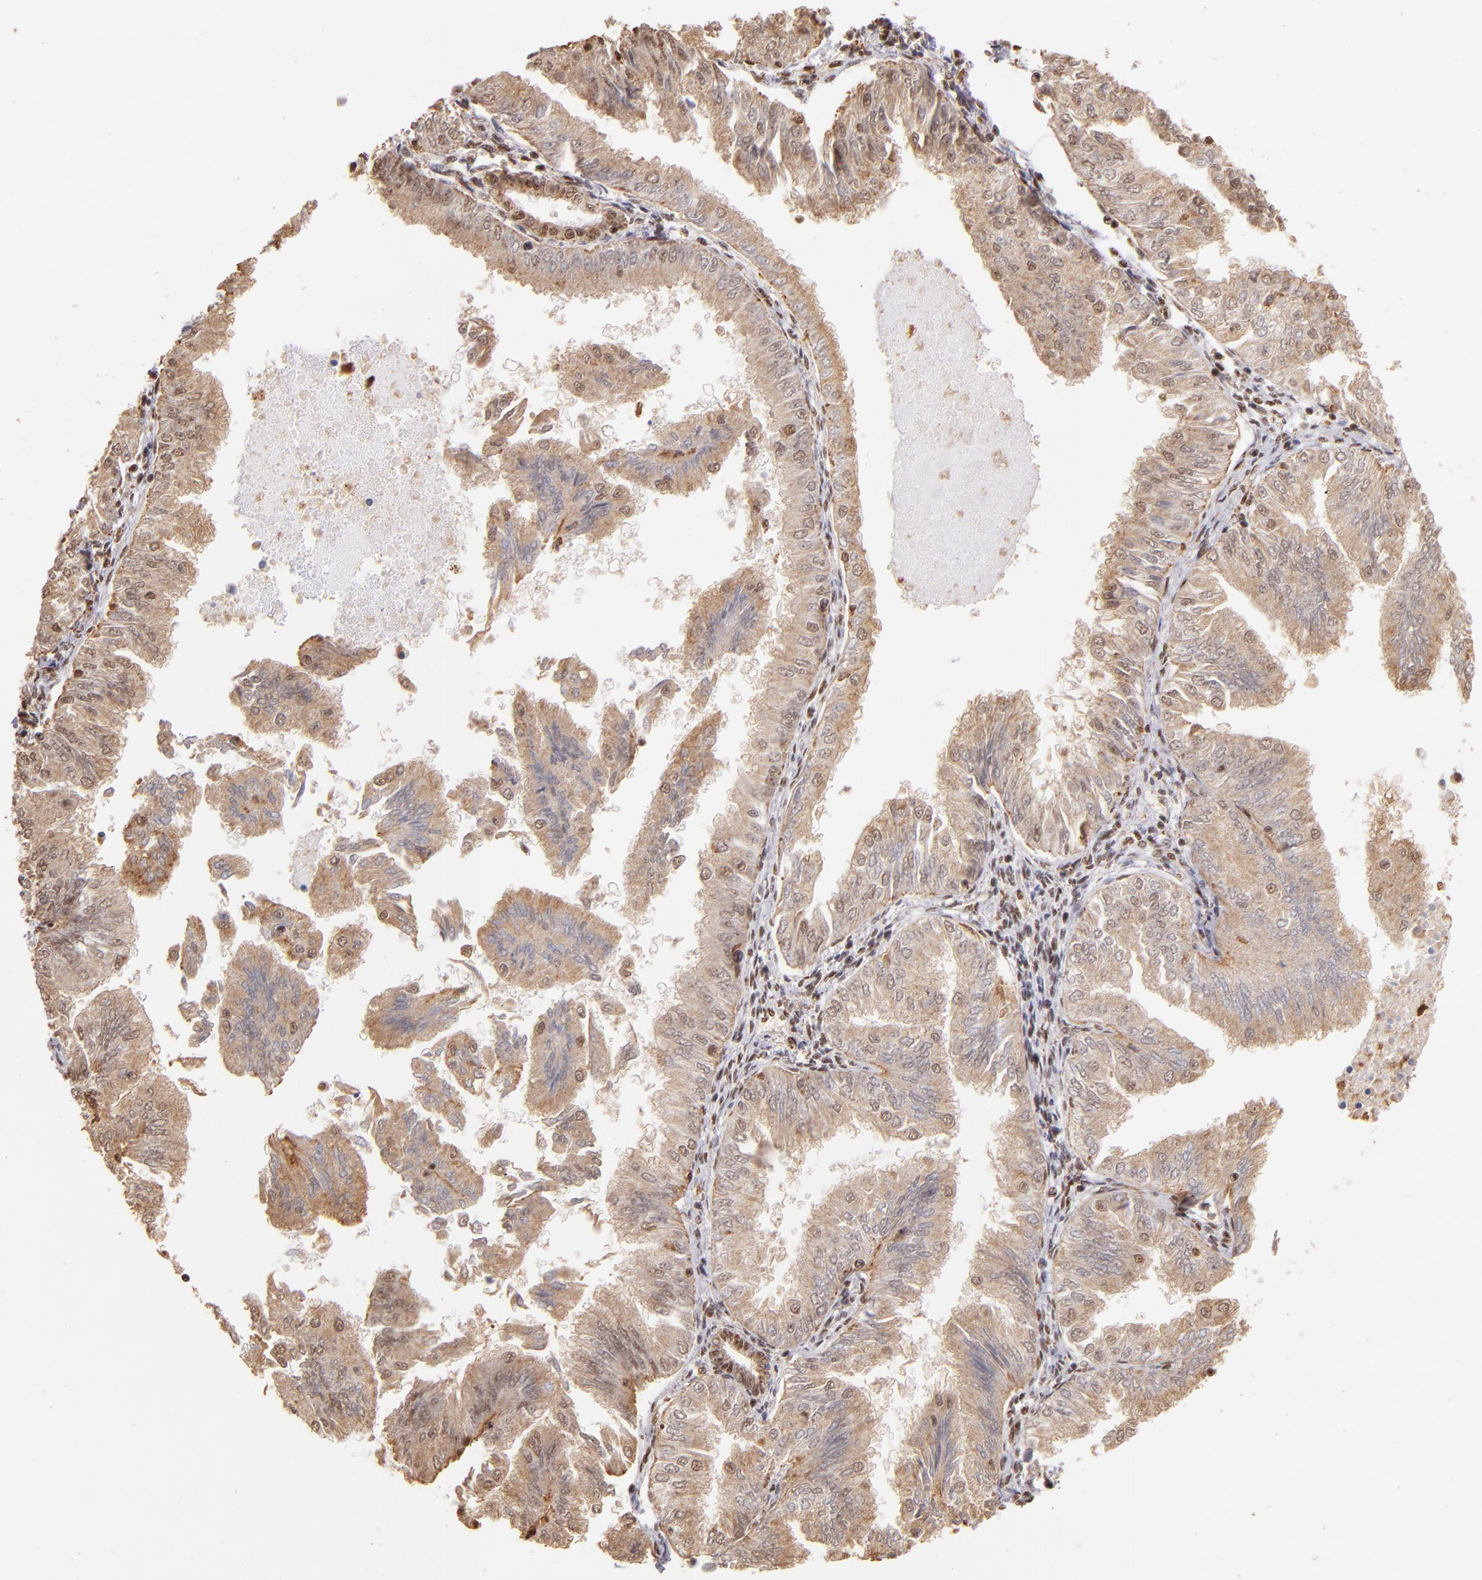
{"staining": {"intensity": "moderate", "quantity": ">75%", "location": "cytoplasmic/membranous"}, "tissue": "endometrial cancer", "cell_type": "Tumor cells", "image_type": "cancer", "snomed": [{"axis": "morphology", "description": "Adenocarcinoma, NOS"}, {"axis": "topography", "description": "Endometrium"}], "caption": "Immunohistochemical staining of adenocarcinoma (endometrial) reveals medium levels of moderate cytoplasmic/membranous protein staining in approximately >75% of tumor cells.", "gene": "SP1", "patient": {"sex": "female", "age": 53}}